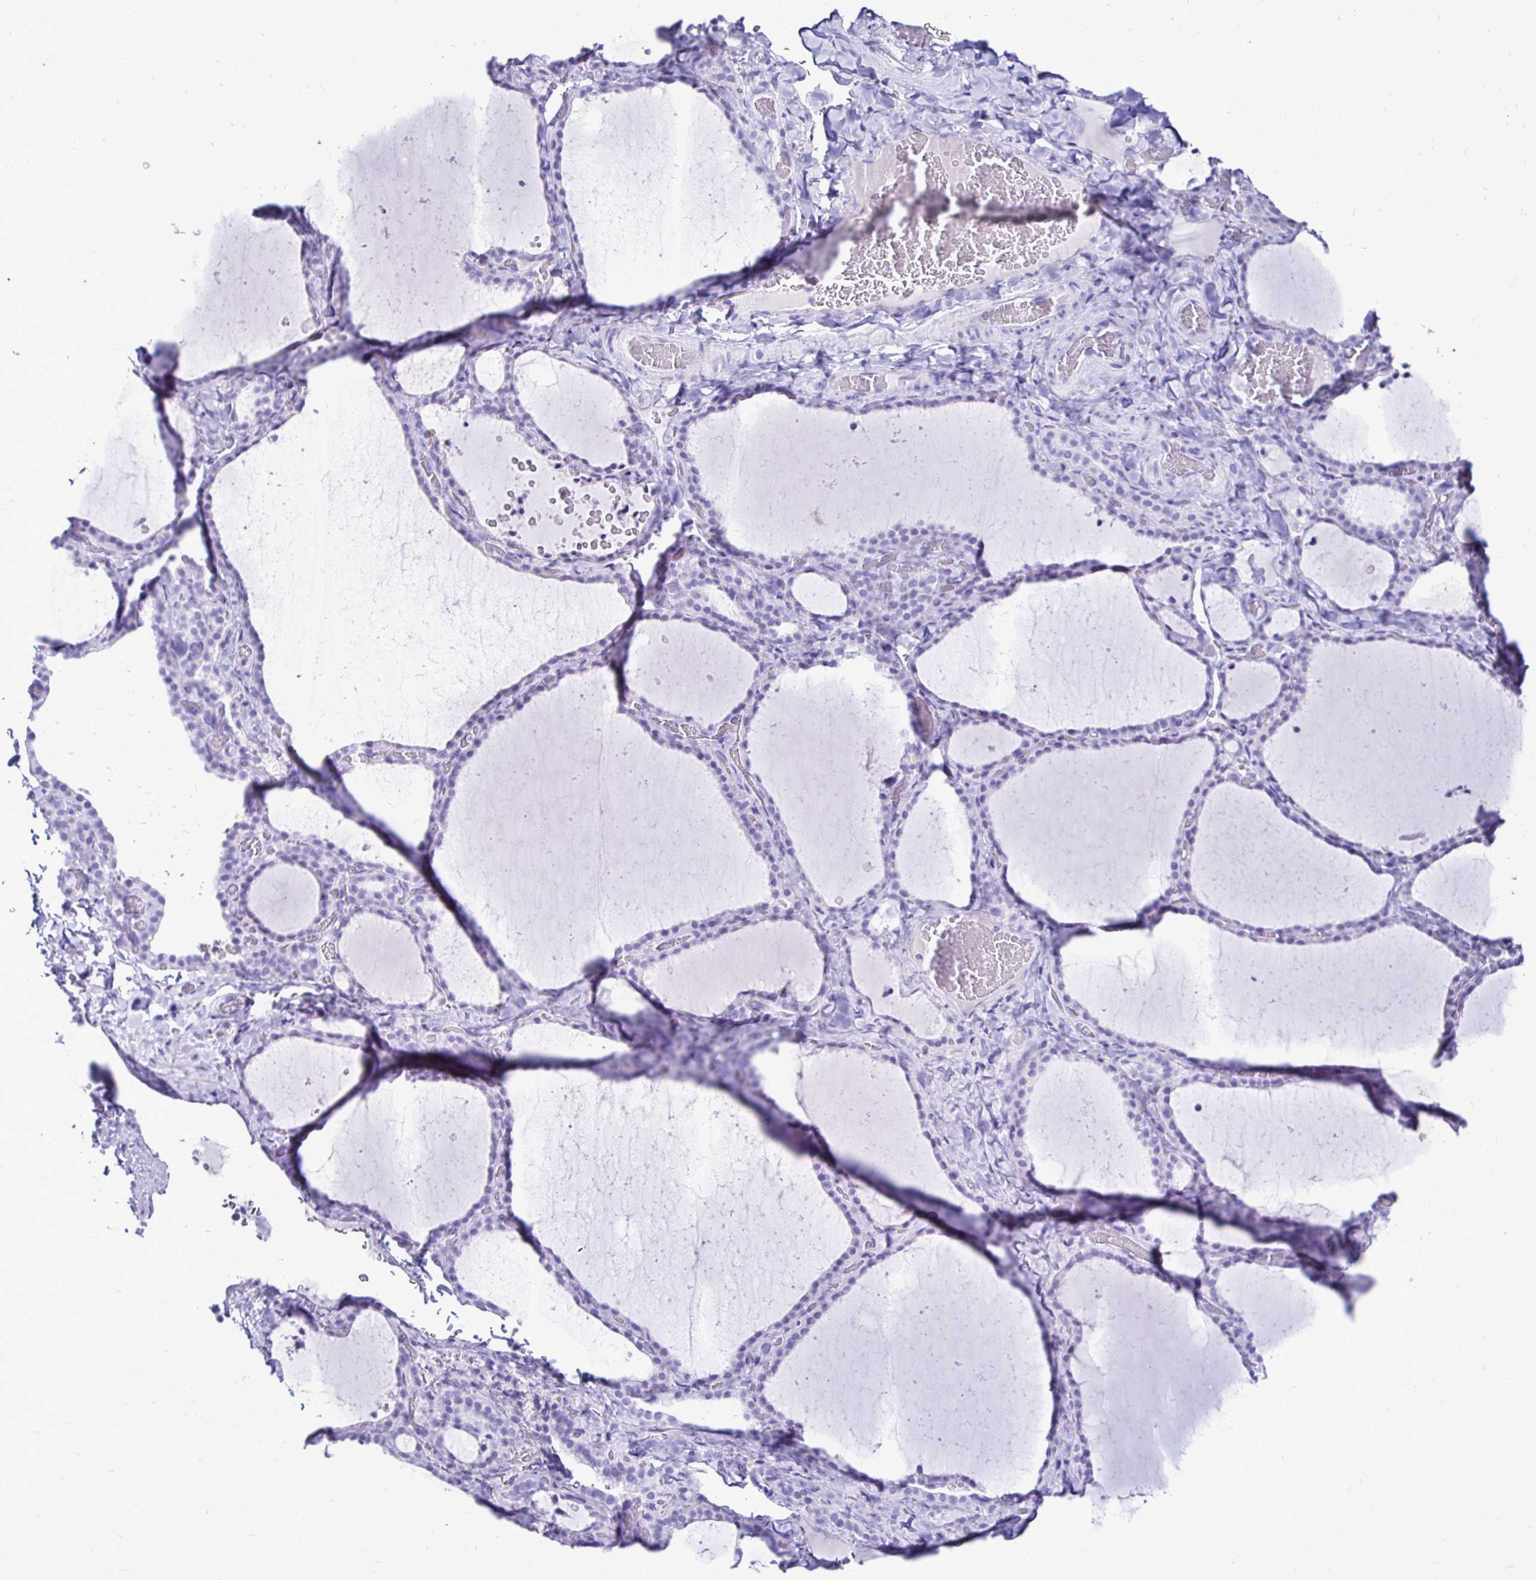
{"staining": {"intensity": "negative", "quantity": "none", "location": "none"}, "tissue": "thyroid gland", "cell_type": "Glandular cells", "image_type": "normal", "snomed": [{"axis": "morphology", "description": "Normal tissue, NOS"}, {"axis": "topography", "description": "Thyroid gland"}], "caption": "Glandular cells are negative for brown protein staining in normal thyroid gland. (Stains: DAB (3,3'-diaminobenzidine) immunohistochemistry (IHC) with hematoxylin counter stain, Microscopy: brightfield microscopy at high magnification).", "gene": "CST5", "patient": {"sex": "female", "age": 22}}